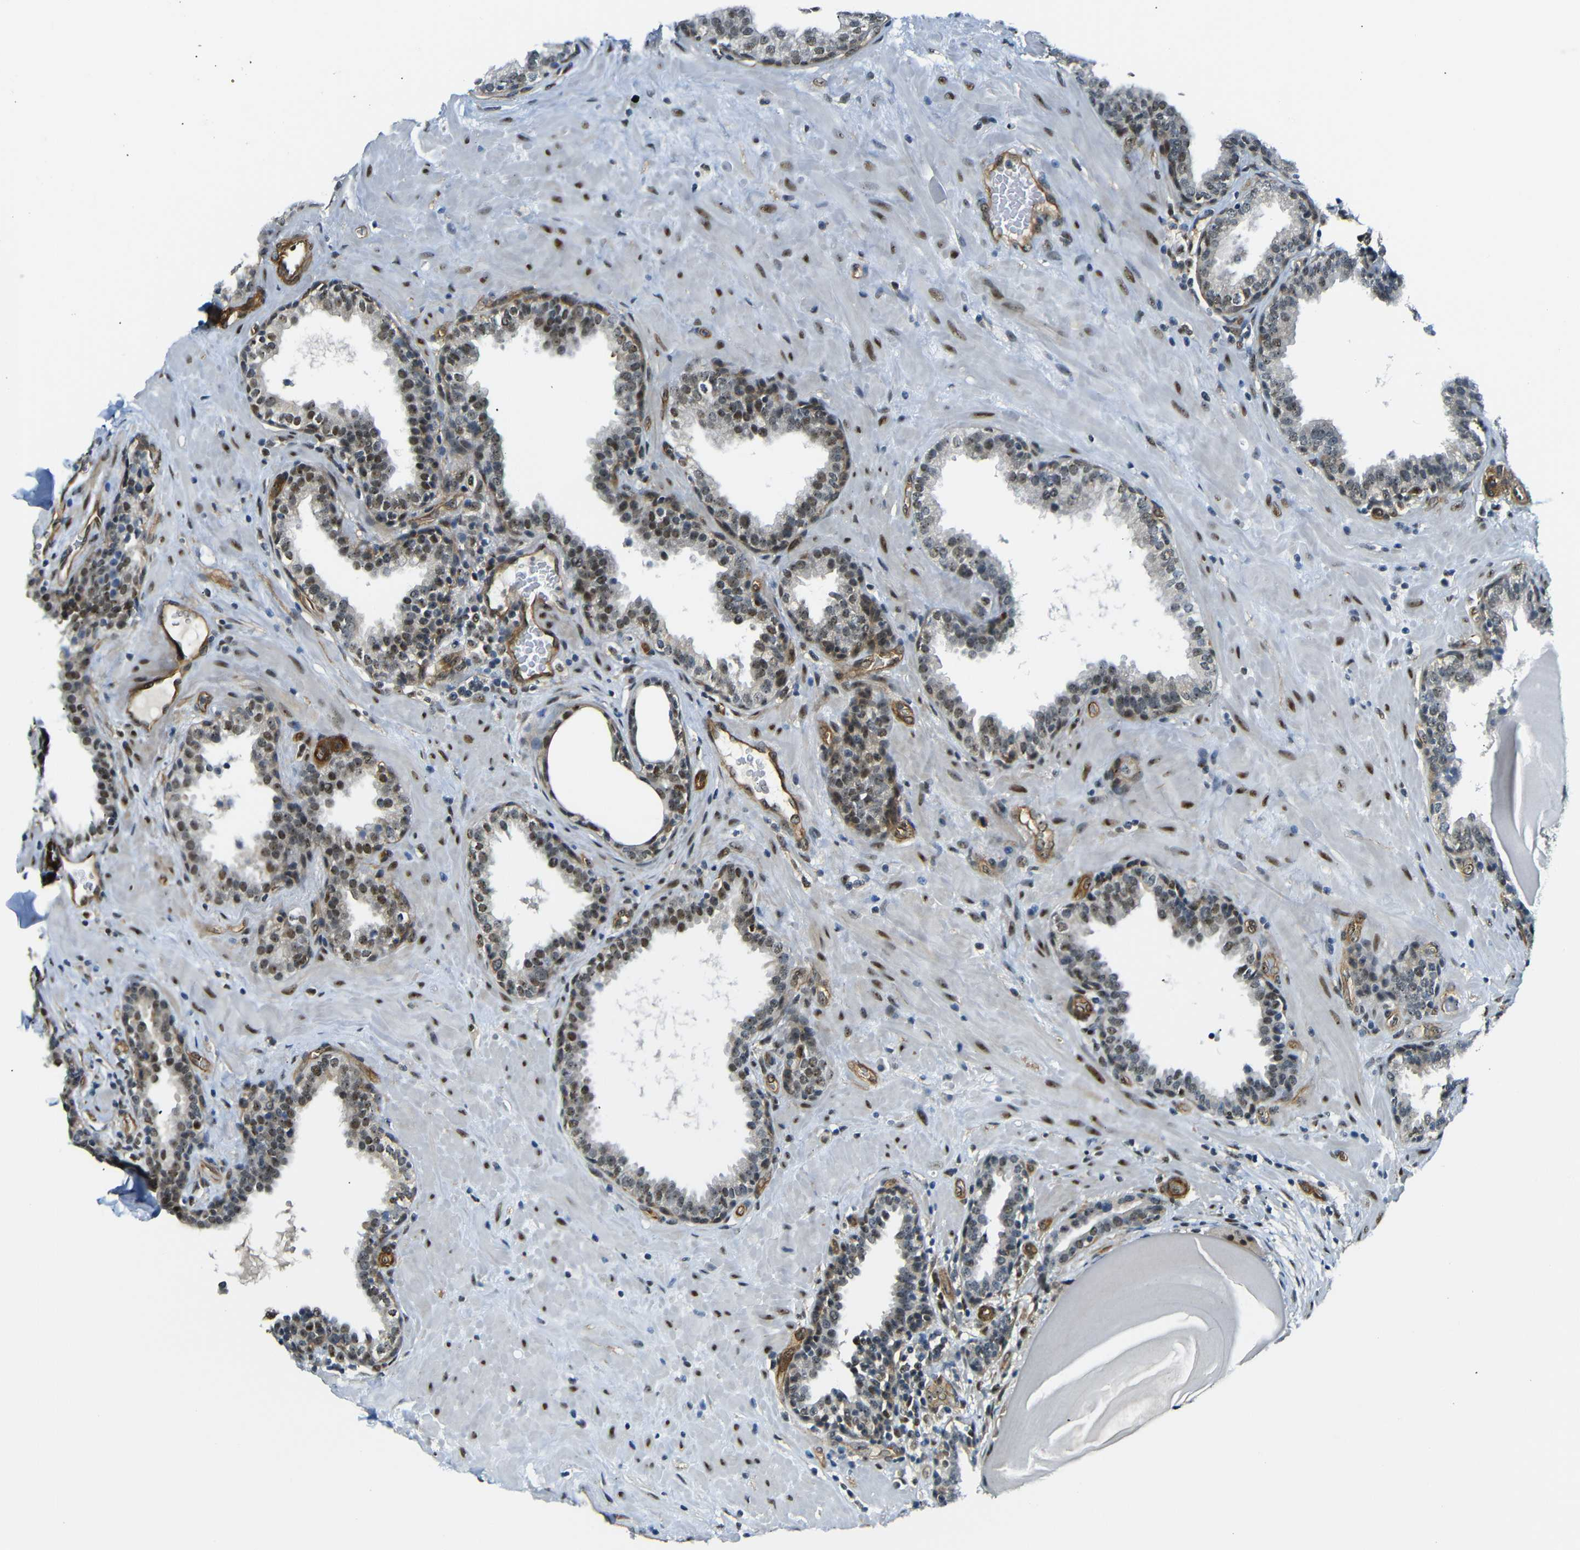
{"staining": {"intensity": "moderate", "quantity": "<25%", "location": "nuclear"}, "tissue": "prostate", "cell_type": "Glandular cells", "image_type": "normal", "snomed": [{"axis": "morphology", "description": "Normal tissue, NOS"}, {"axis": "topography", "description": "Prostate"}], "caption": "IHC photomicrograph of normal prostate stained for a protein (brown), which demonstrates low levels of moderate nuclear staining in about <25% of glandular cells.", "gene": "PARN", "patient": {"sex": "male", "age": 51}}